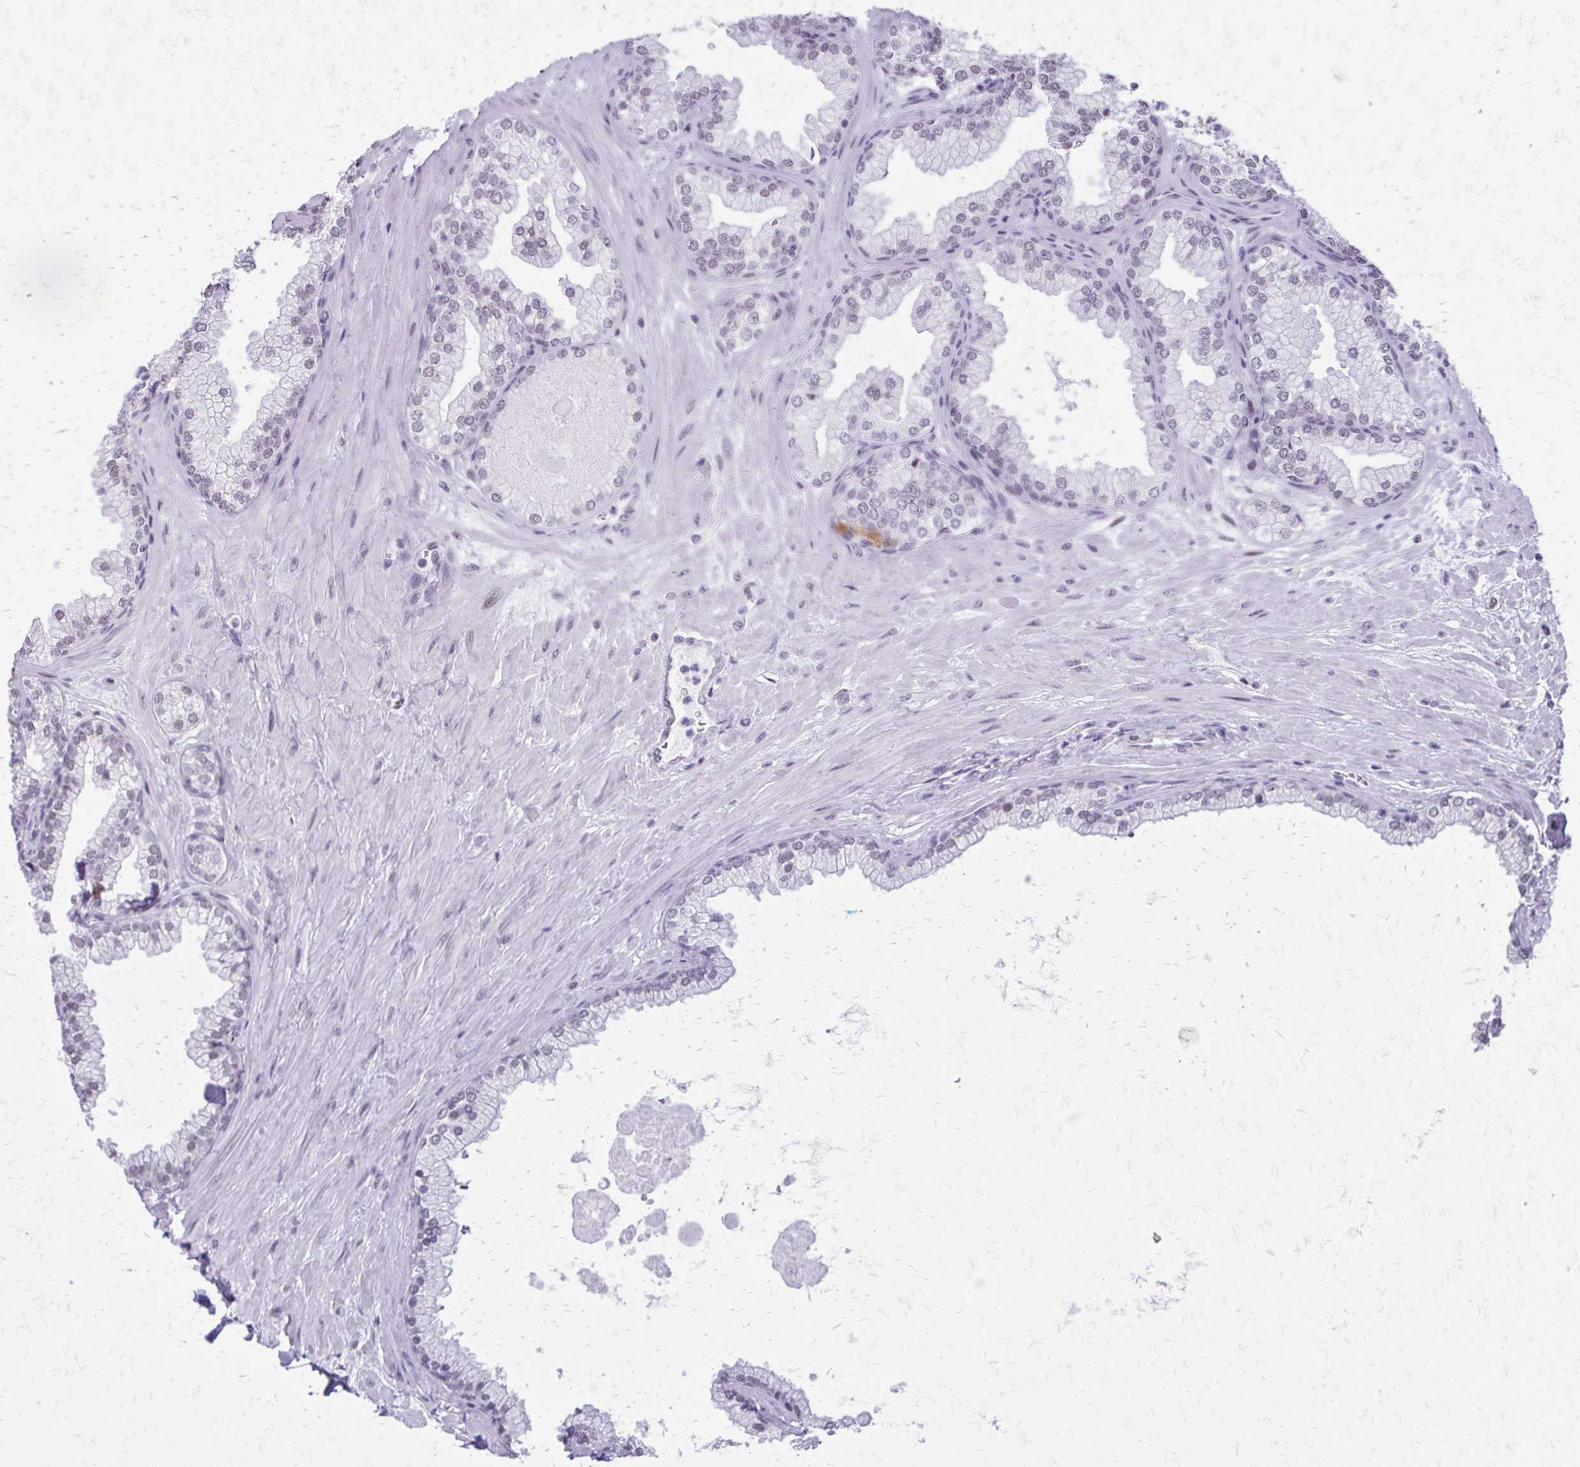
{"staining": {"intensity": "weak", "quantity": "25%-75%", "location": "nuclear"}, "tissue": "prostate", "cell_type": "Glandular cells", "image_type": "normal", "snomed": [{"axis": "morphology", "description": "Normal tissue, NOS"}, {"axis": "topography", "description": "Prostate"}, {"axis": "topography", "description": "Peripheral nerve tissue"}], "caption": "IHC of normal prostate exhibits low levels of weak nuclear positivity in about 25%-75% of glandular cells.", "gene": "SS18", "patient": {"sex": "male", "age": 61}}